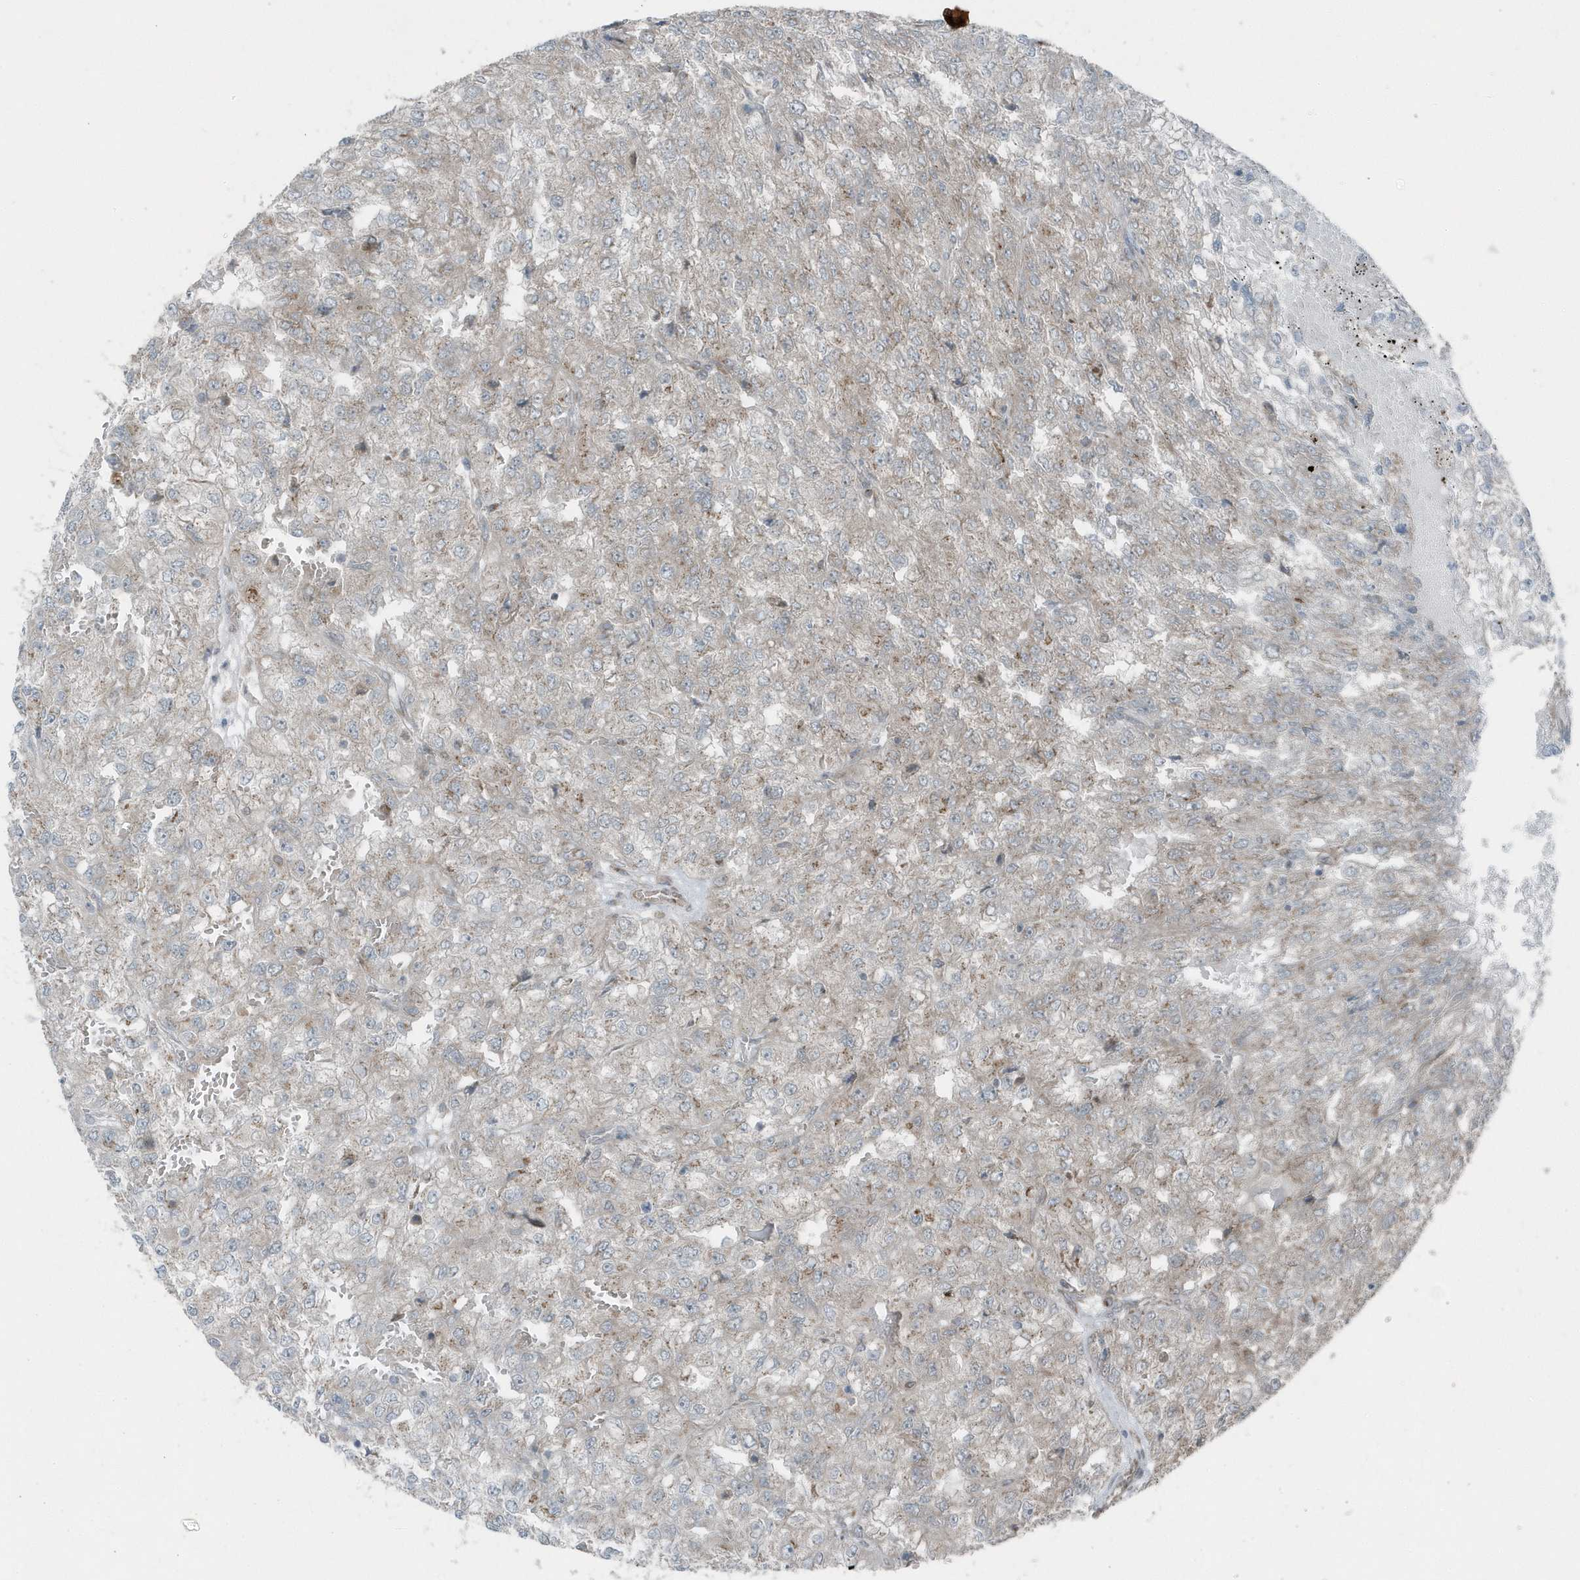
{"staining": {"intensity": "negative", "quantity": "none", "location": "none"}, "tissue": "renal cancer", "cell_type": "Tumor cells", "image_type": "cancer", "snomed": [{"axis": "morphology", "description": "Adenocarcinoma, NOS"}, {"axis": "topography", "description": "Kidney"}], "caption": "The immunohistochemistry (IHC) histopathology image has no significant positivity in tumor cells of renal cancer tissue. Brightfield microscopy of immunohistochemistry (IHC) stained with DAB (brown) and hematoxylin (blue), captured at high magnification.", "gene": "GCC2", "patient": {"sex": "female", "age": 54}}